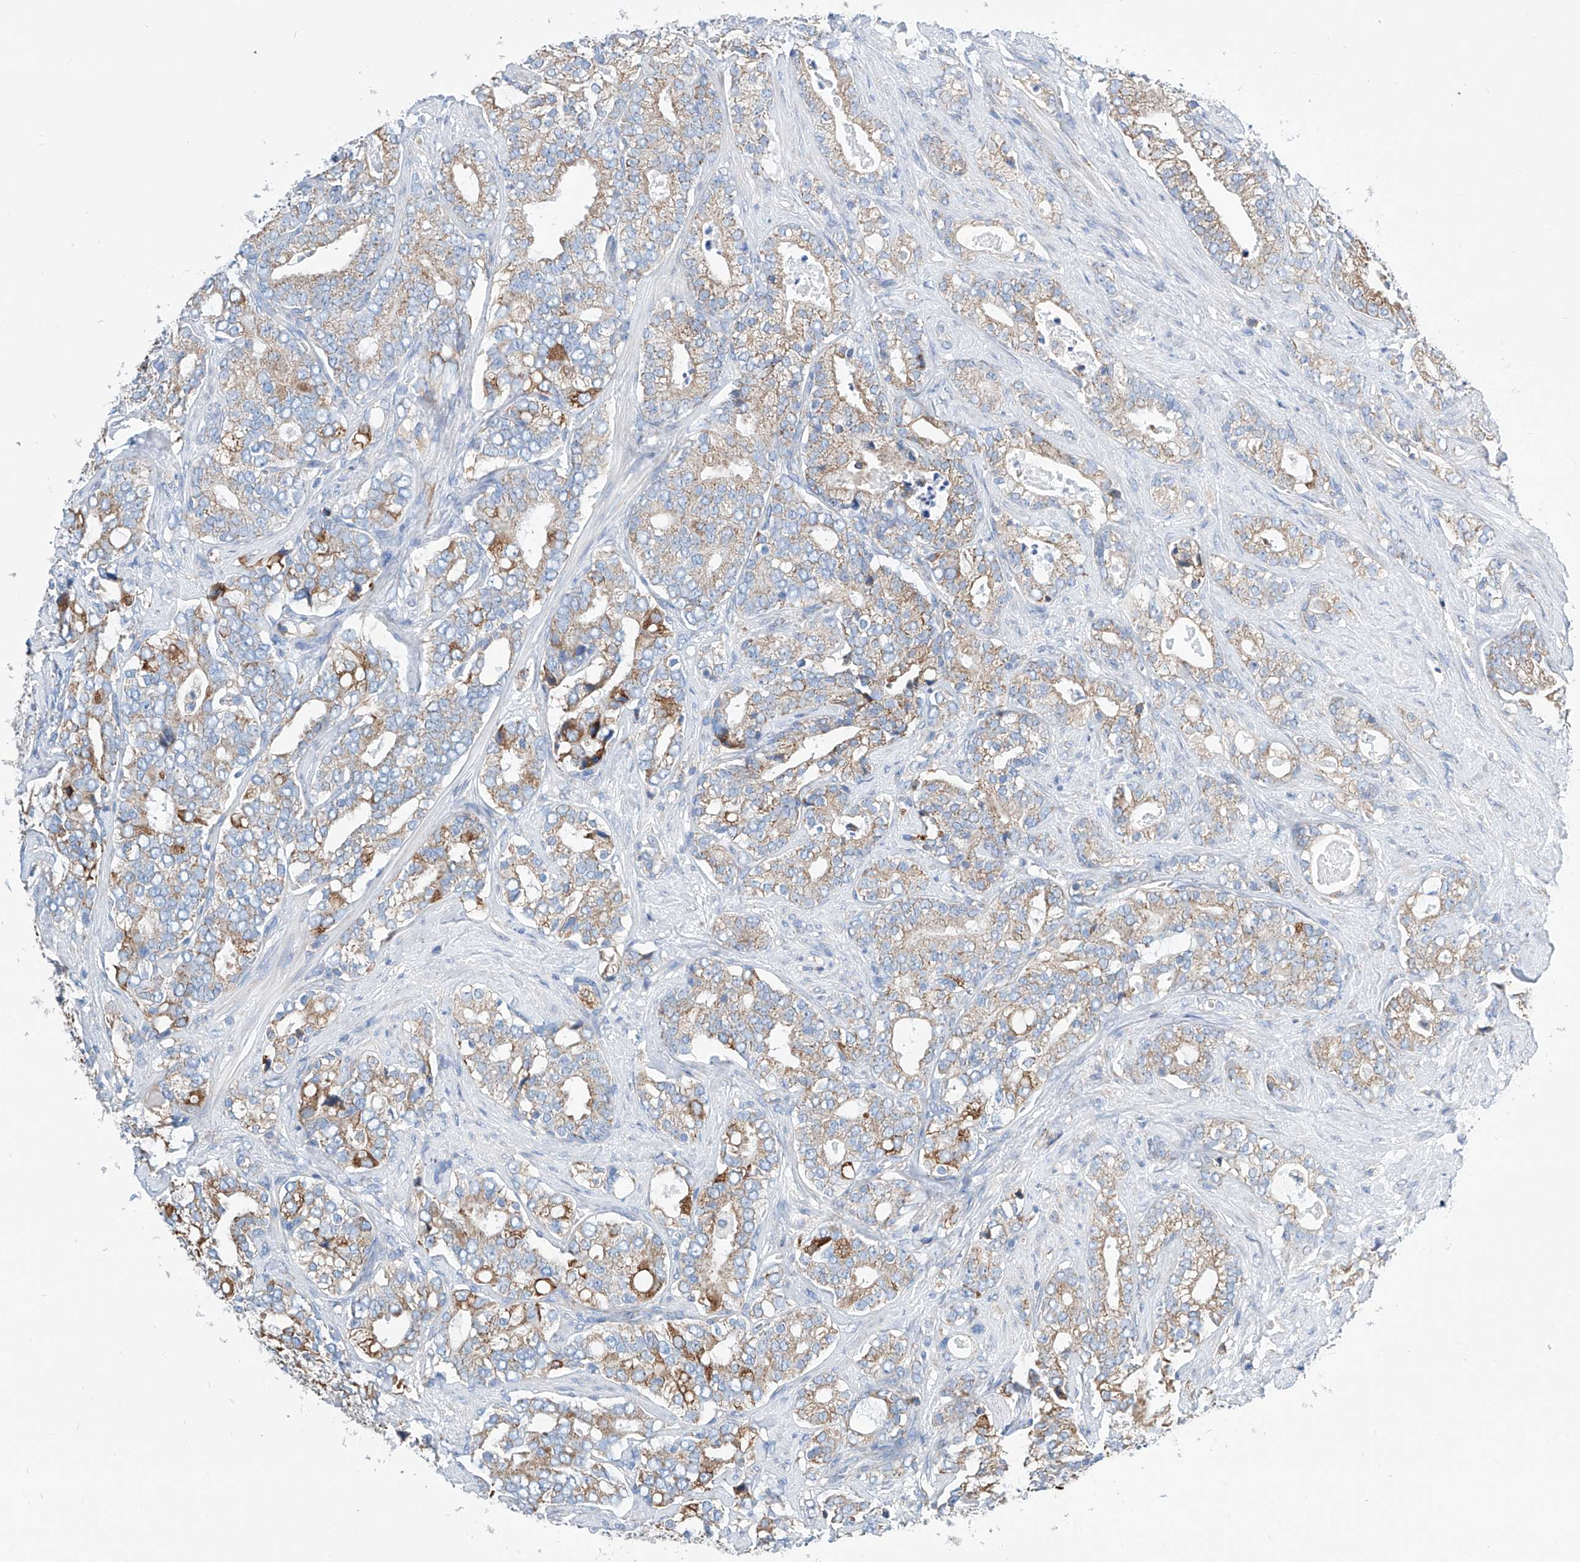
{"staining": {"intensity": "weak", "quantity": "25%-75%", "location": "cytoplasmic/membranous"}, "tissue": "prostate cancer", "cell_type": "Tumor cells", "image_type": "cancer", "snomed": [{"axis": "morphology", "description": "Adenocarcinoma, High grade"}, {"axis": "topography", "description": "Prostate and seminal vesicle, NOS"}], "caption": "Prostate high-grade adenocarcinoma stained with immunohistochemistry reveals weak cytoplasmic/membranous positivity in about 25%-75% of tumor cells.", "gene": "MAD2L1", "patient": {"sex": "male", "age": 67}}